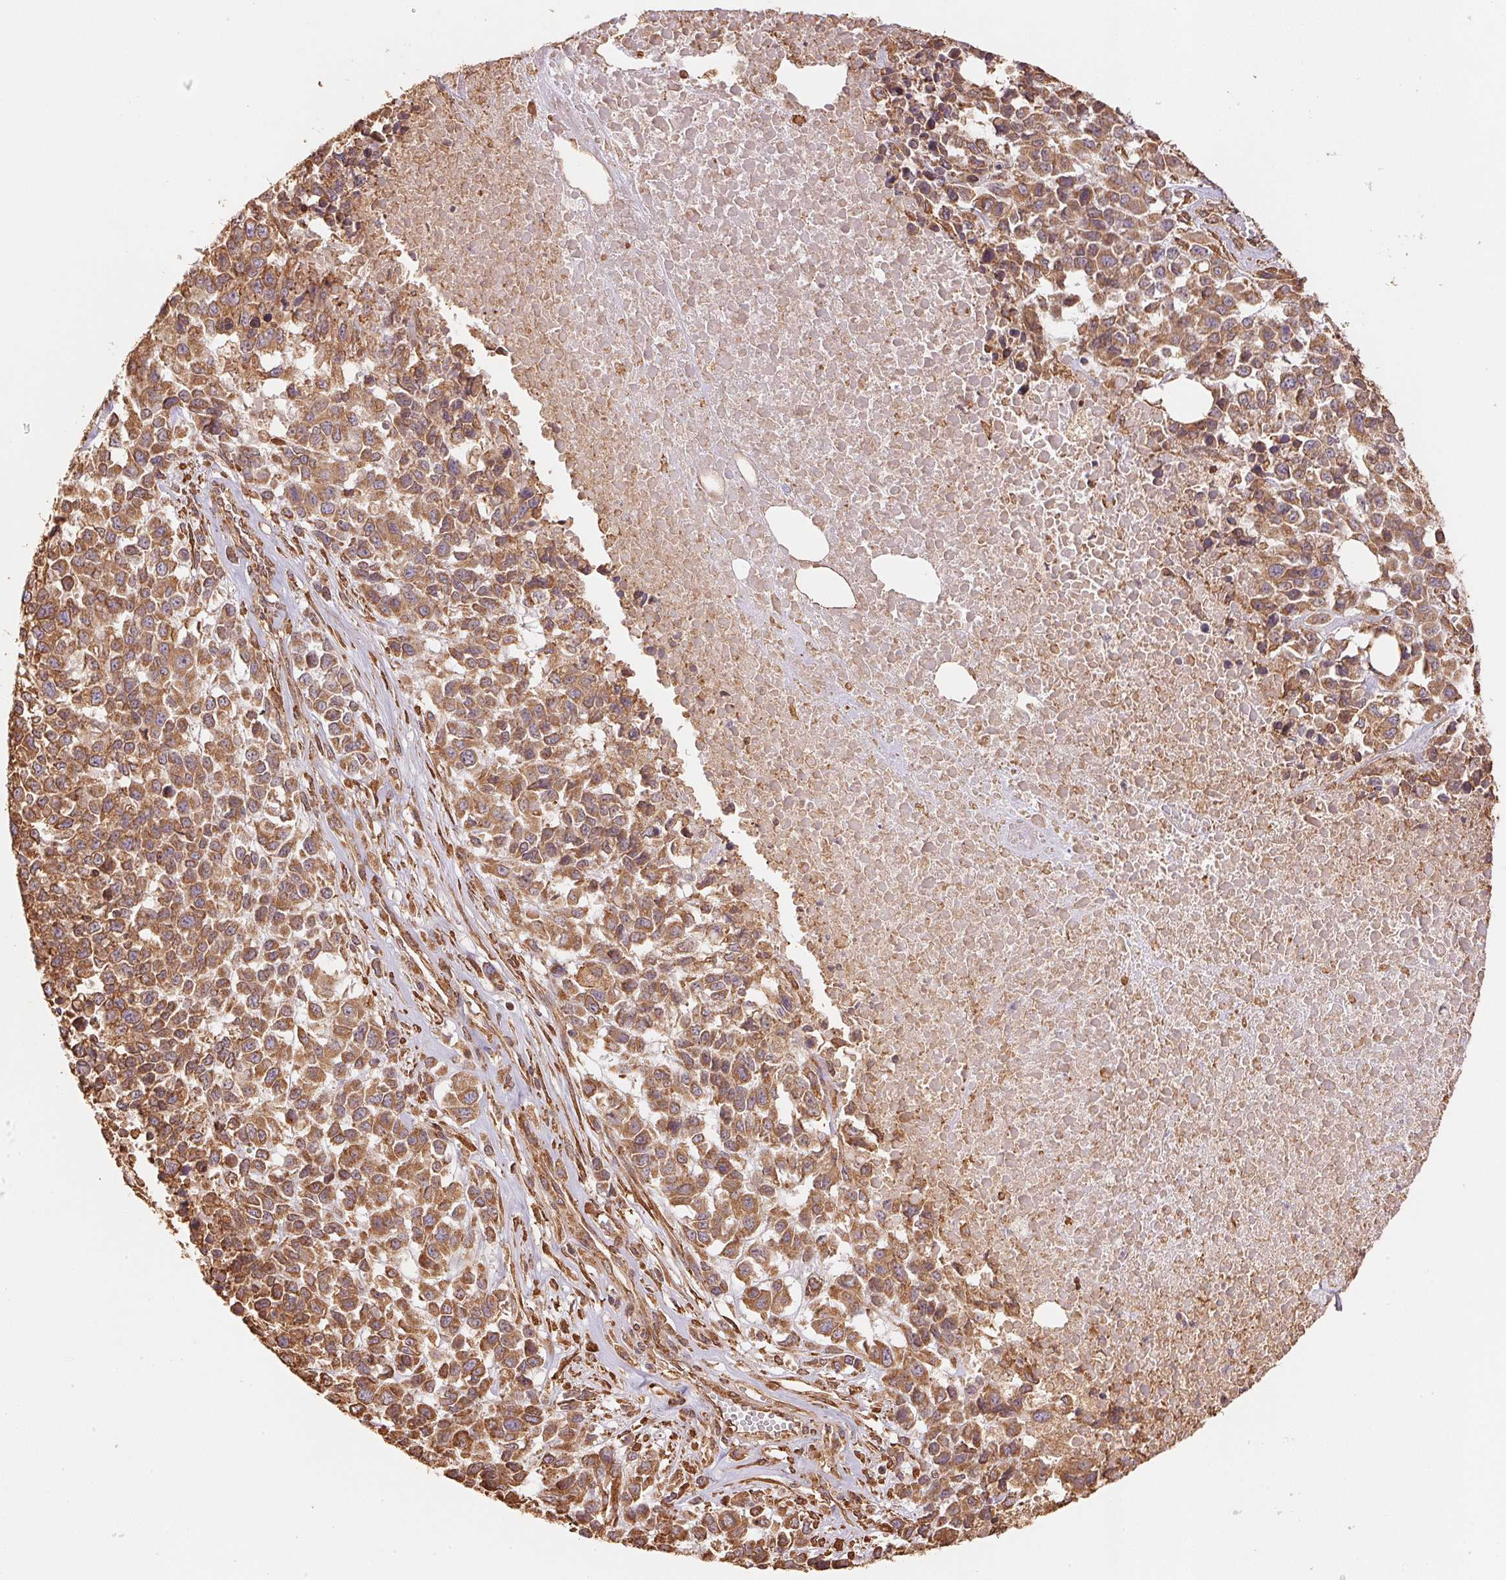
{"staining": {"intensity": "moderate", "quantity": ">75%", "location": "cytoplasmic/membranous"}, "tissue": "melanoma", "cell_type": "Tumor cells", "image_type": "cancer", "snomed": [{"axis": "morphology", "description": "Malignant melanoma, Metastatic site"}, {"axis": "topography", "description": "Skin"}], "caption": "Melanoma was stained to show a protein in brown. There is medium levels of moderate cytoplasmic/membranous expression in about >75% of tumor cells.", "gene": "C6orf163", "patient": {"sex": "male", "age": 84}}